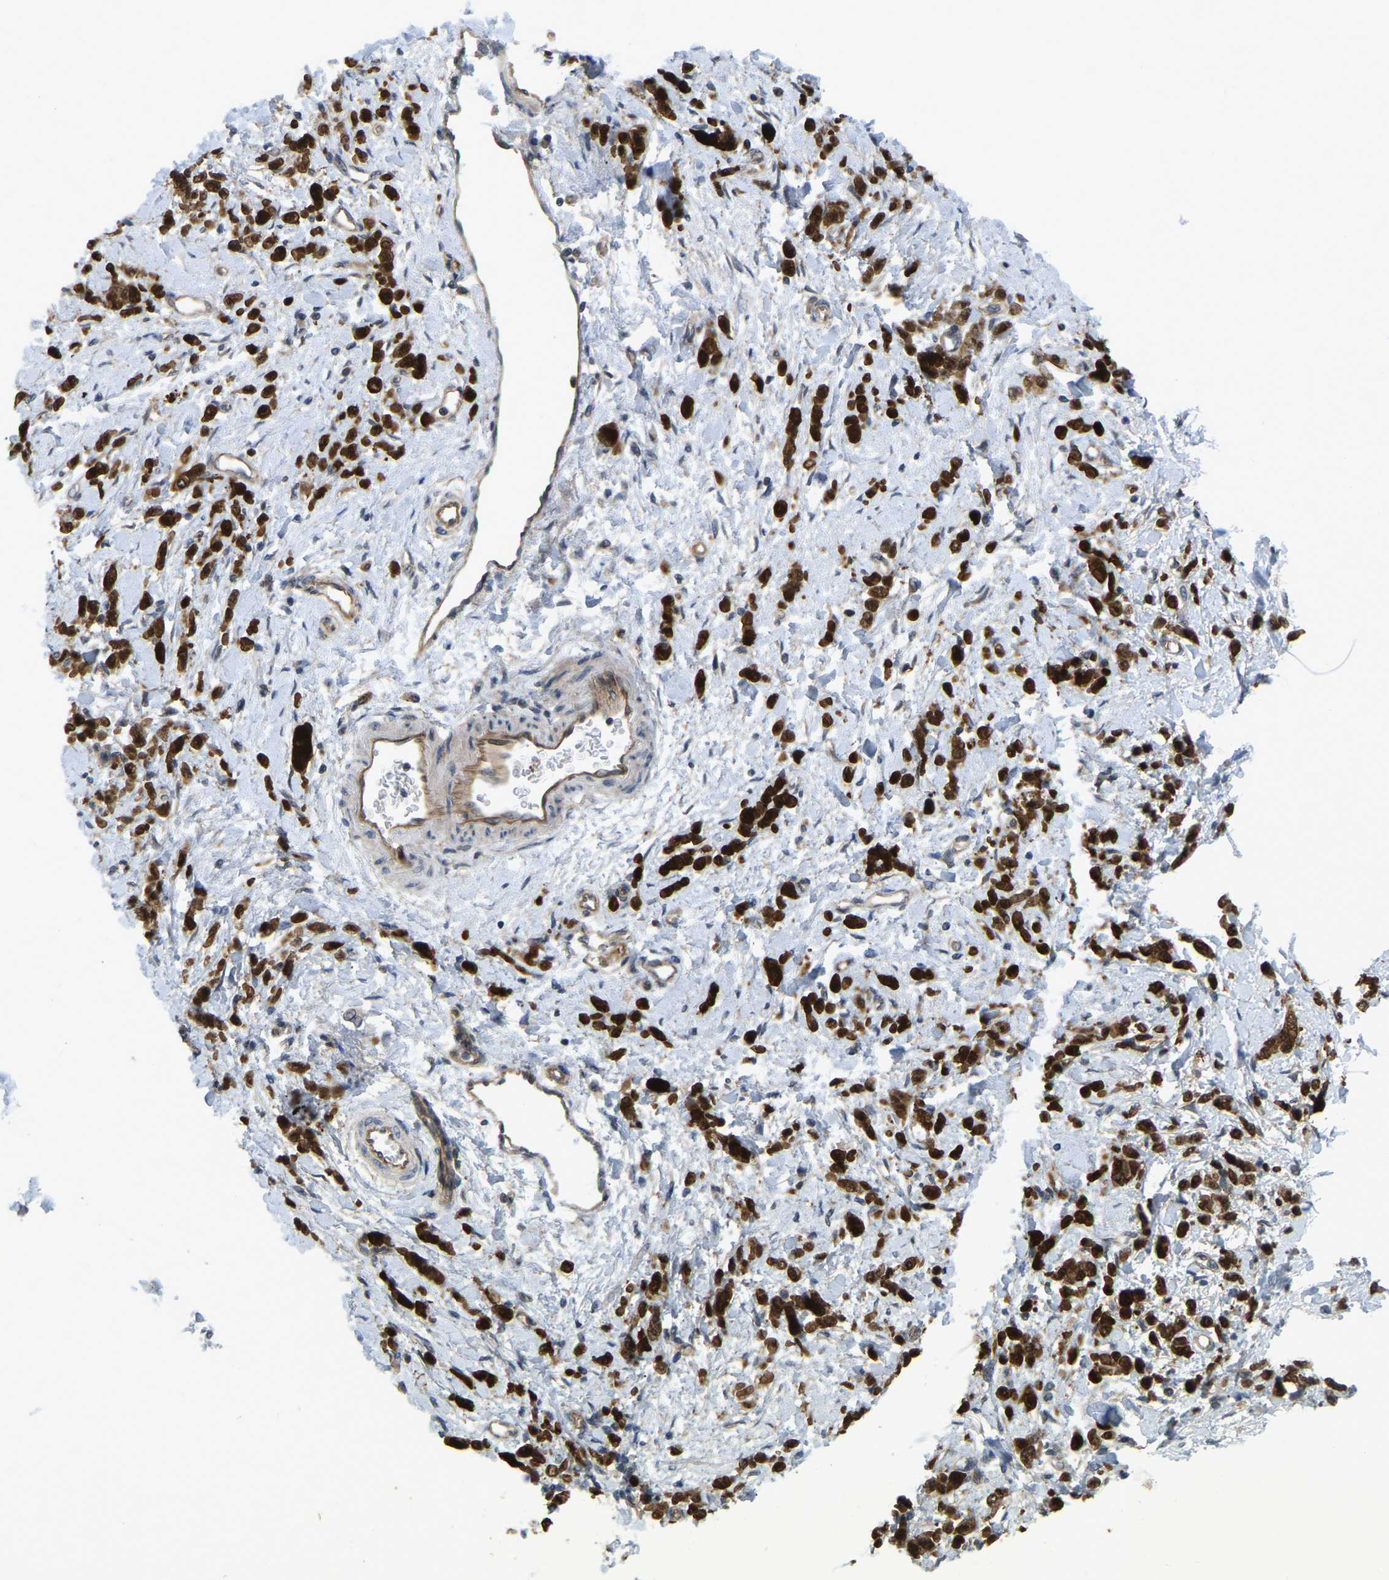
{"staining": {"intensity": "strong", "quantity": ">75%", "location": "cytoplasmic/membranous,nuclear"}, "tissue": "stomach cancer", "cell_type": "Tumor cells", "image_type": "cancer", "snomed": [{"axis": "morphology", "description": "Normal tissue, NOS"}, {"axis": "morphology", "description": "Adenocarcinoma, NOS"}, {"axis": "topography", "description": "Stomach"}], "caption": "A high amount of strong cytoplasmic/membranous and nuclear expression is seen in about >75% of tumor cells in stomach cancer (adenocarcinoma) tissue.", "gene": "SERPINB5", "patient": {"sex": "male", "age": 82}}